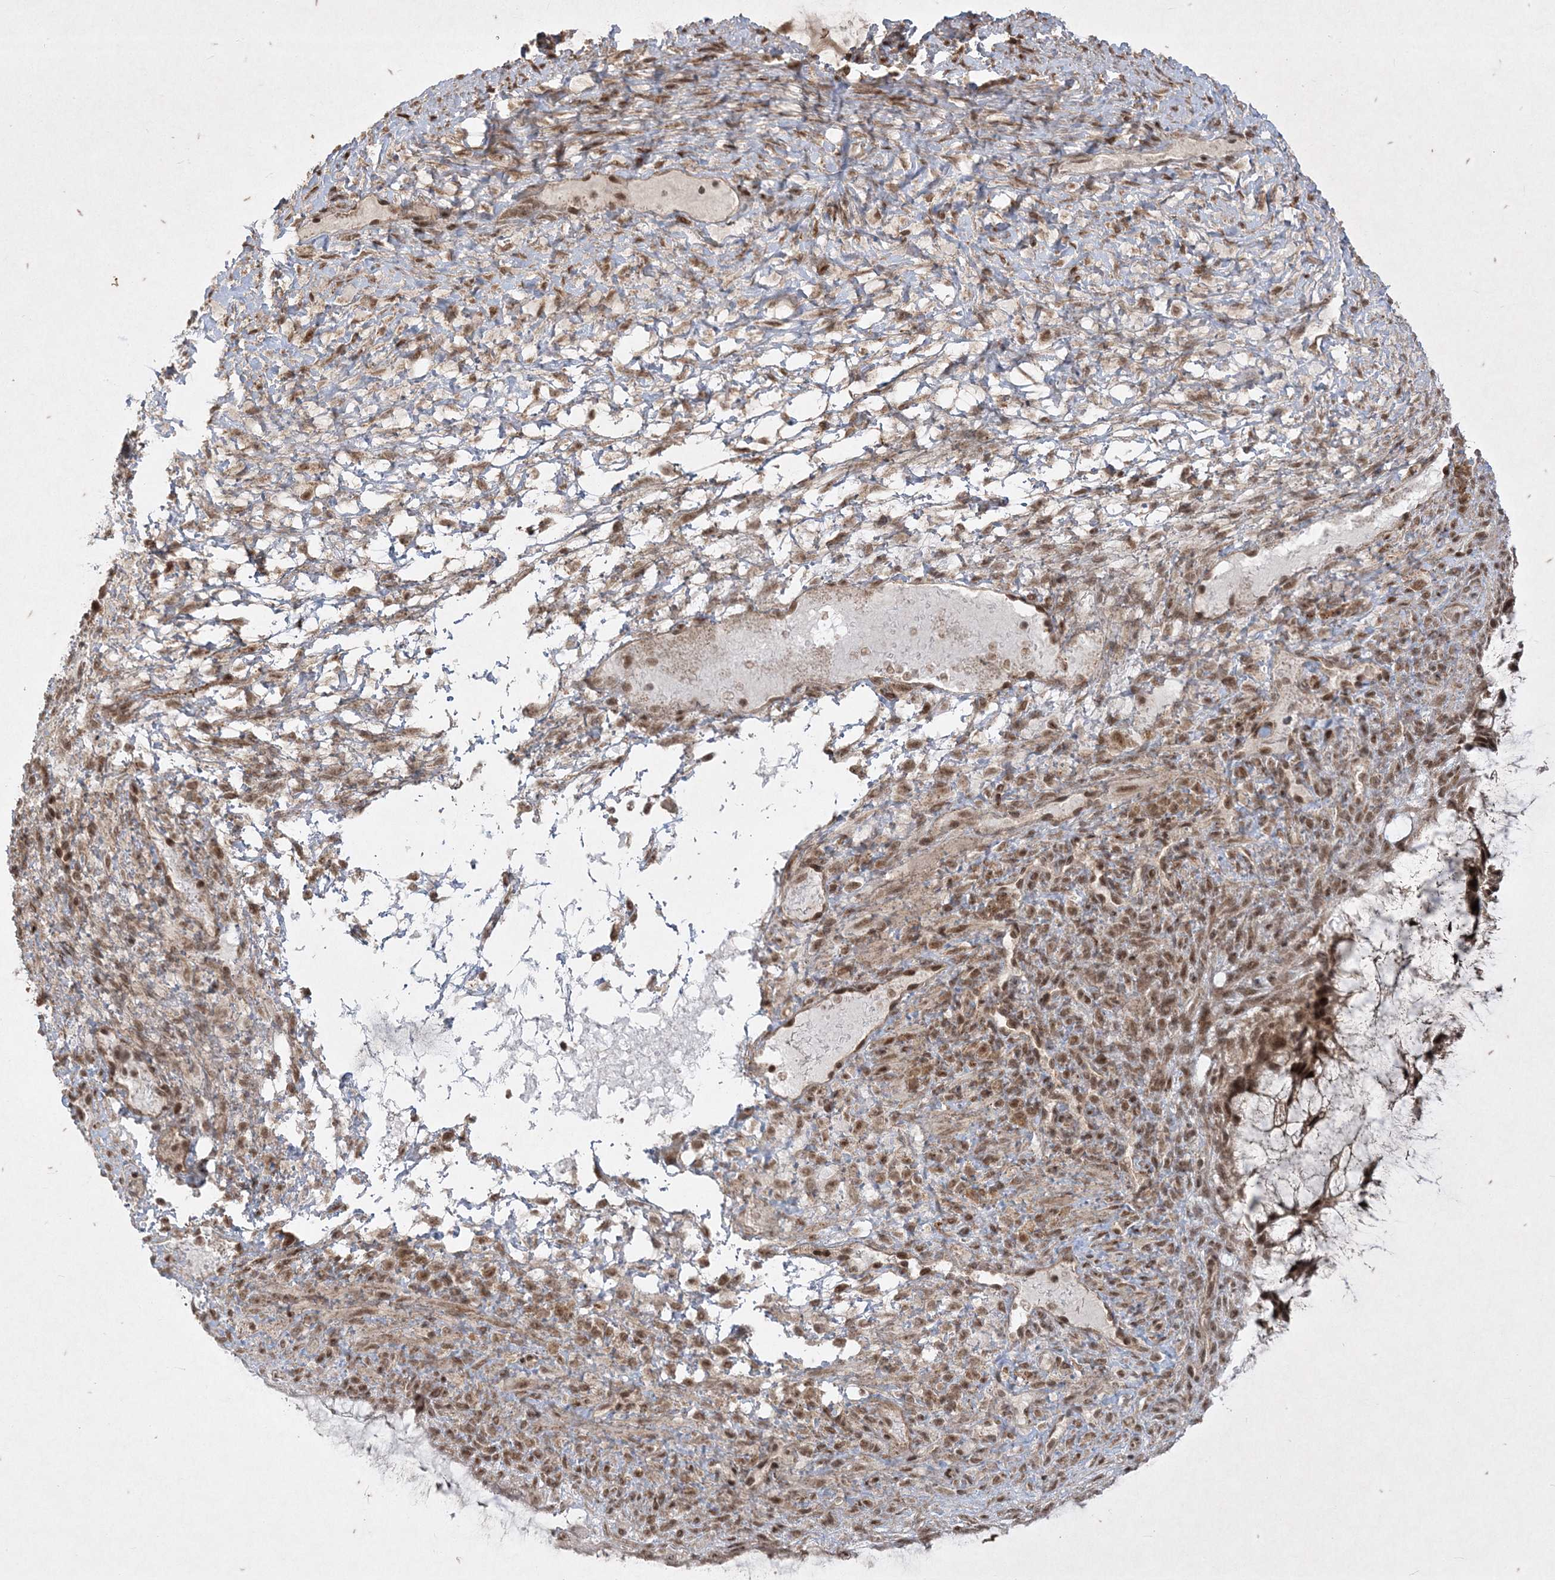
{"staining": {"intensity": "moderate", "quantity": ">75%", "location": "cytoplasmic/membranous,nuclear"}, "tissue": "ovarian cancer", "cell_type": "Tumor cells", "image_type": "cancer", "snomed": [{"axis": "morphology", "description": "Cystadenocarcinoma, mucinous, NOS"}, {"axis": "topography", "description": "Ovary"}], "caption": "Protein staining of mucinous cystadenocarcinoma (ovarian) tissue demonstrates moderate cytoplasmic/membranous and nuclear staining in approximately >75% of tumor cells.", "gene": "RRAS", "patient": {"sex": "female", "age": 37}}